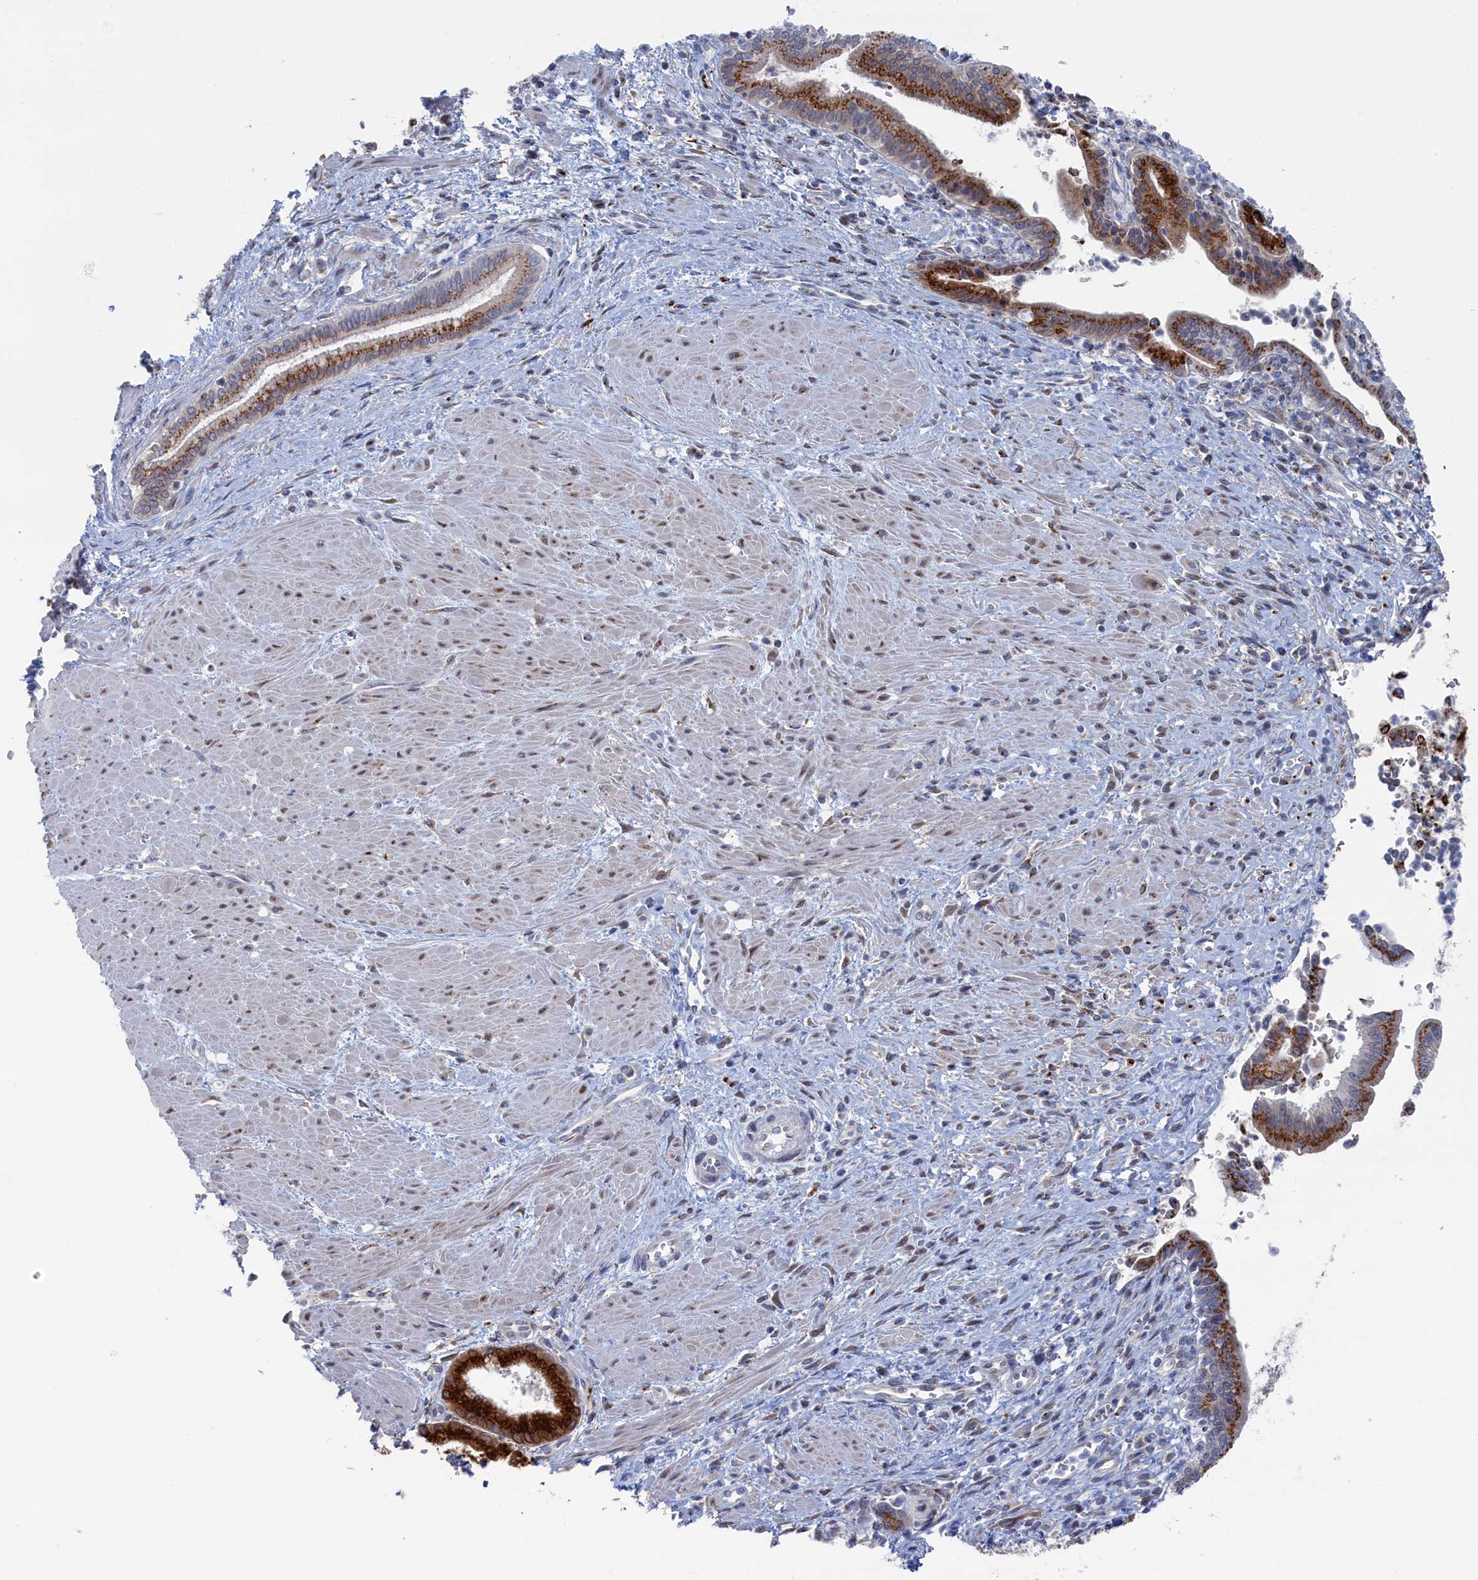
{"staining": {"intensity": "strong", "quantity": ">75%", "location": "cytoplasmic/membranous"}, "tissue": "pancreatic cancer", "cell_type": "Tumor cells", "image_type": "cancer", "snomed": [{"axis": "morphology", "description": "Adenocarcinoma, NOS"}, {"axis": "topography", "description": "Pancreas"}], "caption": "Immunohistochemistry (IHC) (DAB (3,3'-diaminobenzidine)) staining of pancreatic adenocarcinoma demonstrates strong cytoplasmic/membranous protein staining in approximately >75% of tumor cells.", "gene": "IRX1", "patient": {"sex": "male", "age": 78}}